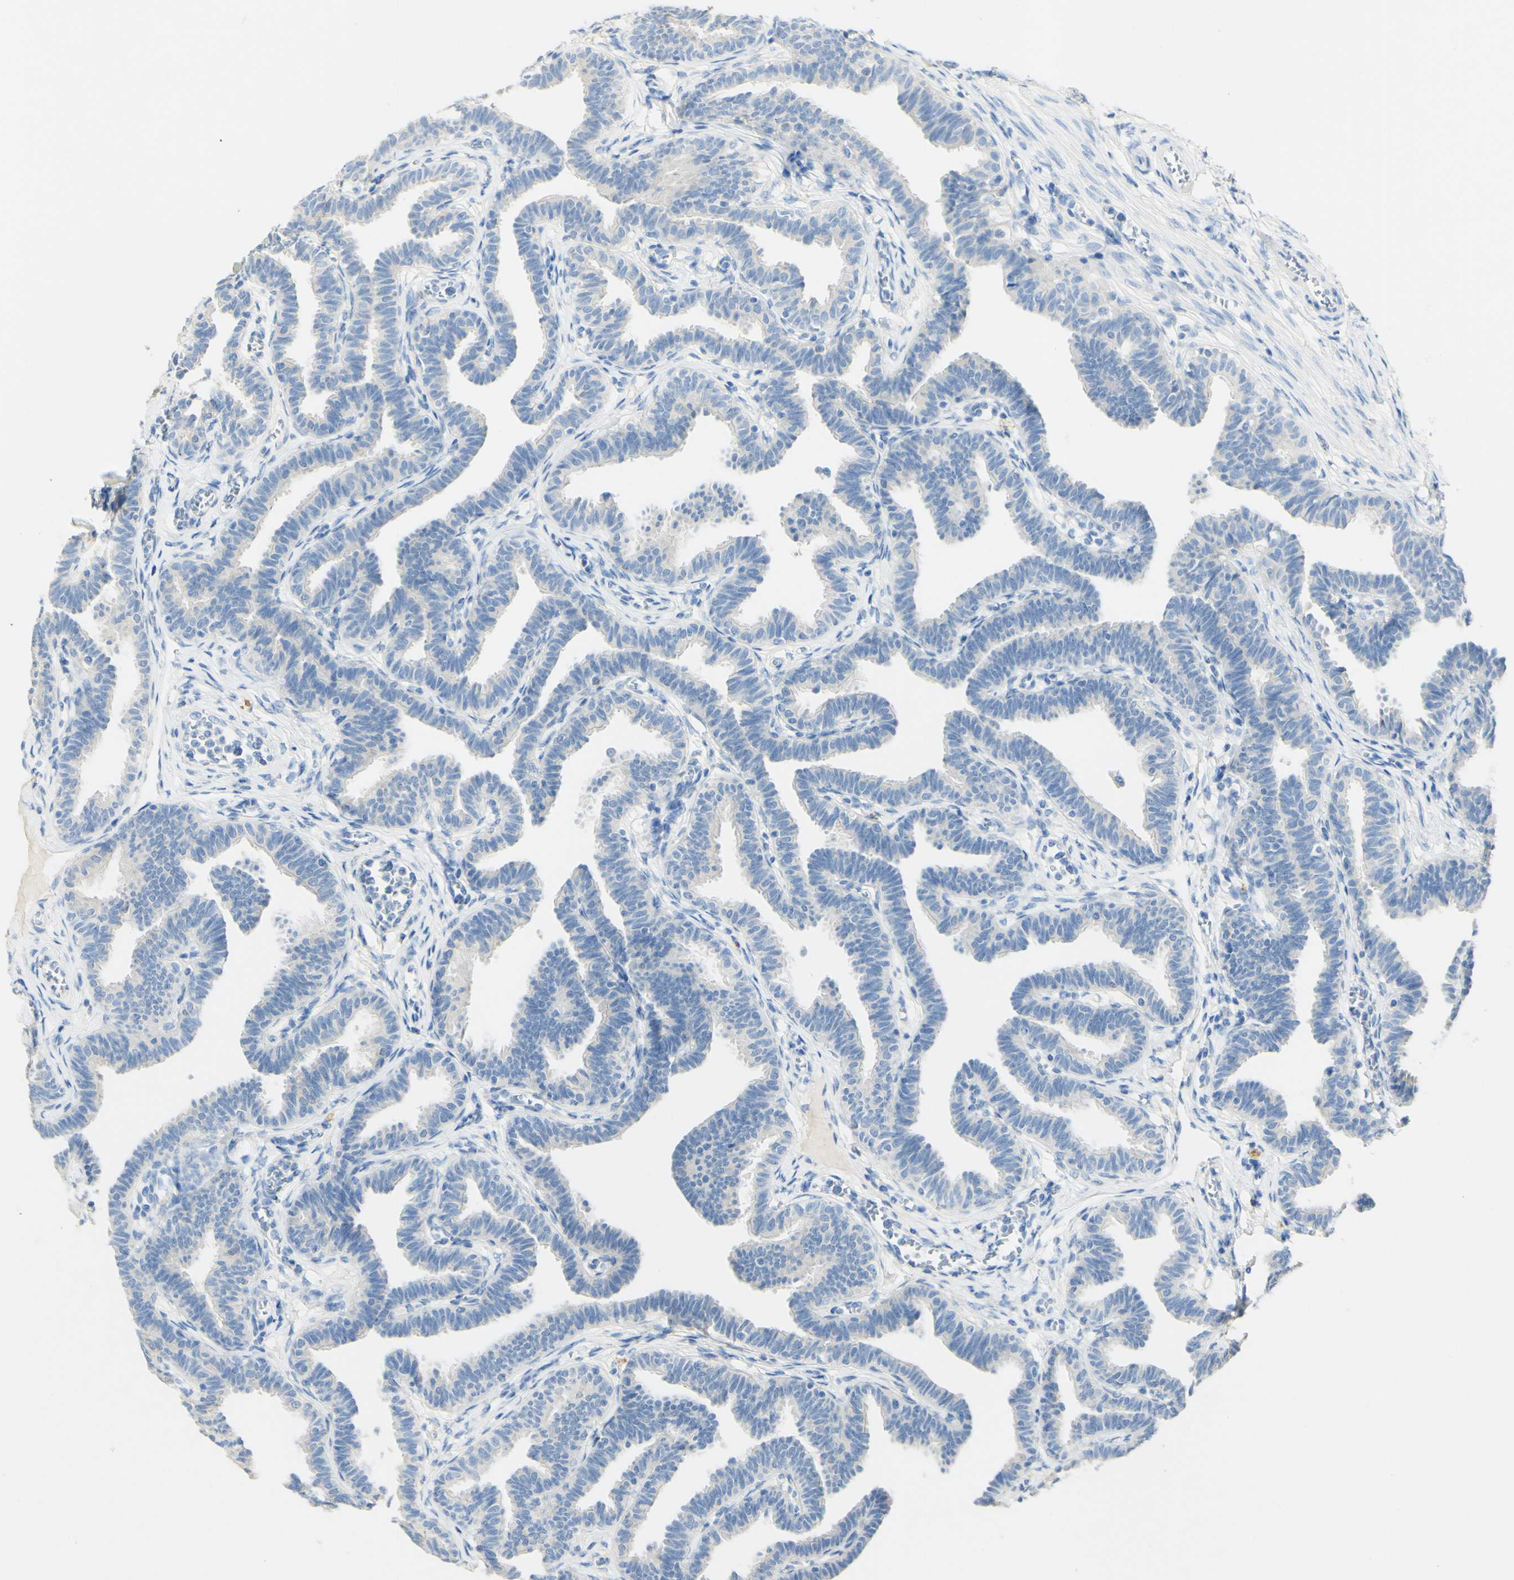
{"staining": {"intensity": "weak", "quantity": "<25%", "location": "cytoplasmic/membranous"}, "tissue": "fallopian tube", "cell_type": "Glandular cells", "image_type": "normal", "snomed": [{"axis": "morphology", "description": "Normal tissue, NOS"}, {"axis": "topography", "description": "Fallopian tube"}, {"axis": "topography", "description": "Ovary"}], "caption": "The image demonstrates no significant staining in glandular cells of fallopian tube.", "gene": "FGF4", "patient": {"sex": "female", "age": 23}}